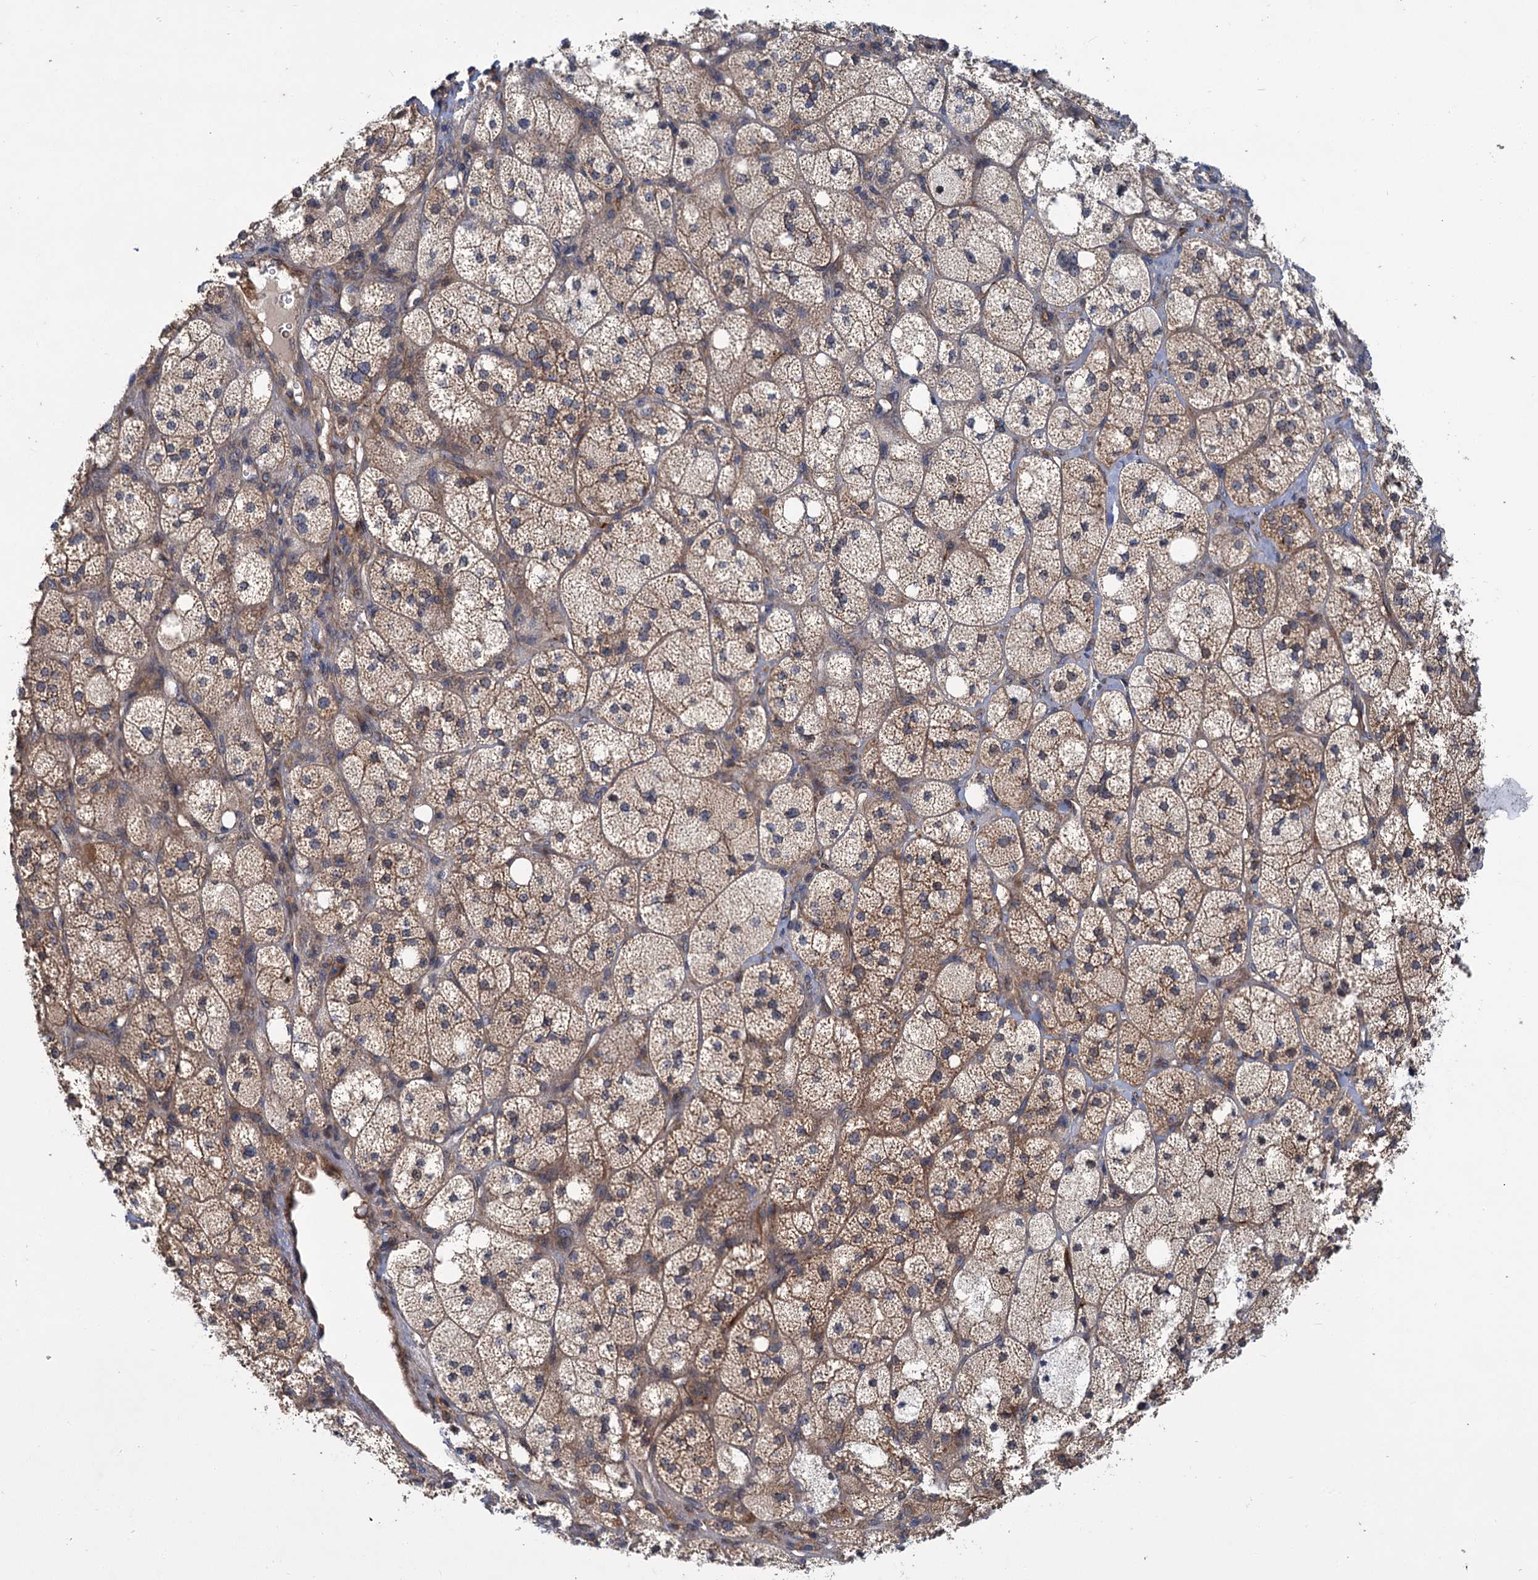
{"staining": {"intensity": "moderate", "quantity": "25%-75%", "location": "cytoplasmic/membranous"}, "tissue": "adrenal gland", "cell_type": "Glandular cells", "image_type": "normal", "snomed": [{"axis": "morphology", "description": "Normal tissue, NOS"}, {"axis": "topography", "description": "Adrenal gland"}], "caption": "Immunohistochemistry (IHC) image of benign adrenal gland stained for a protein (brown), which displays medium levels of moderate cytoplasmic/membranous expression in about 25%-75% of glandular cells.", "gene": "PKN2", "patient": {"sex": "male", "age": 61}}